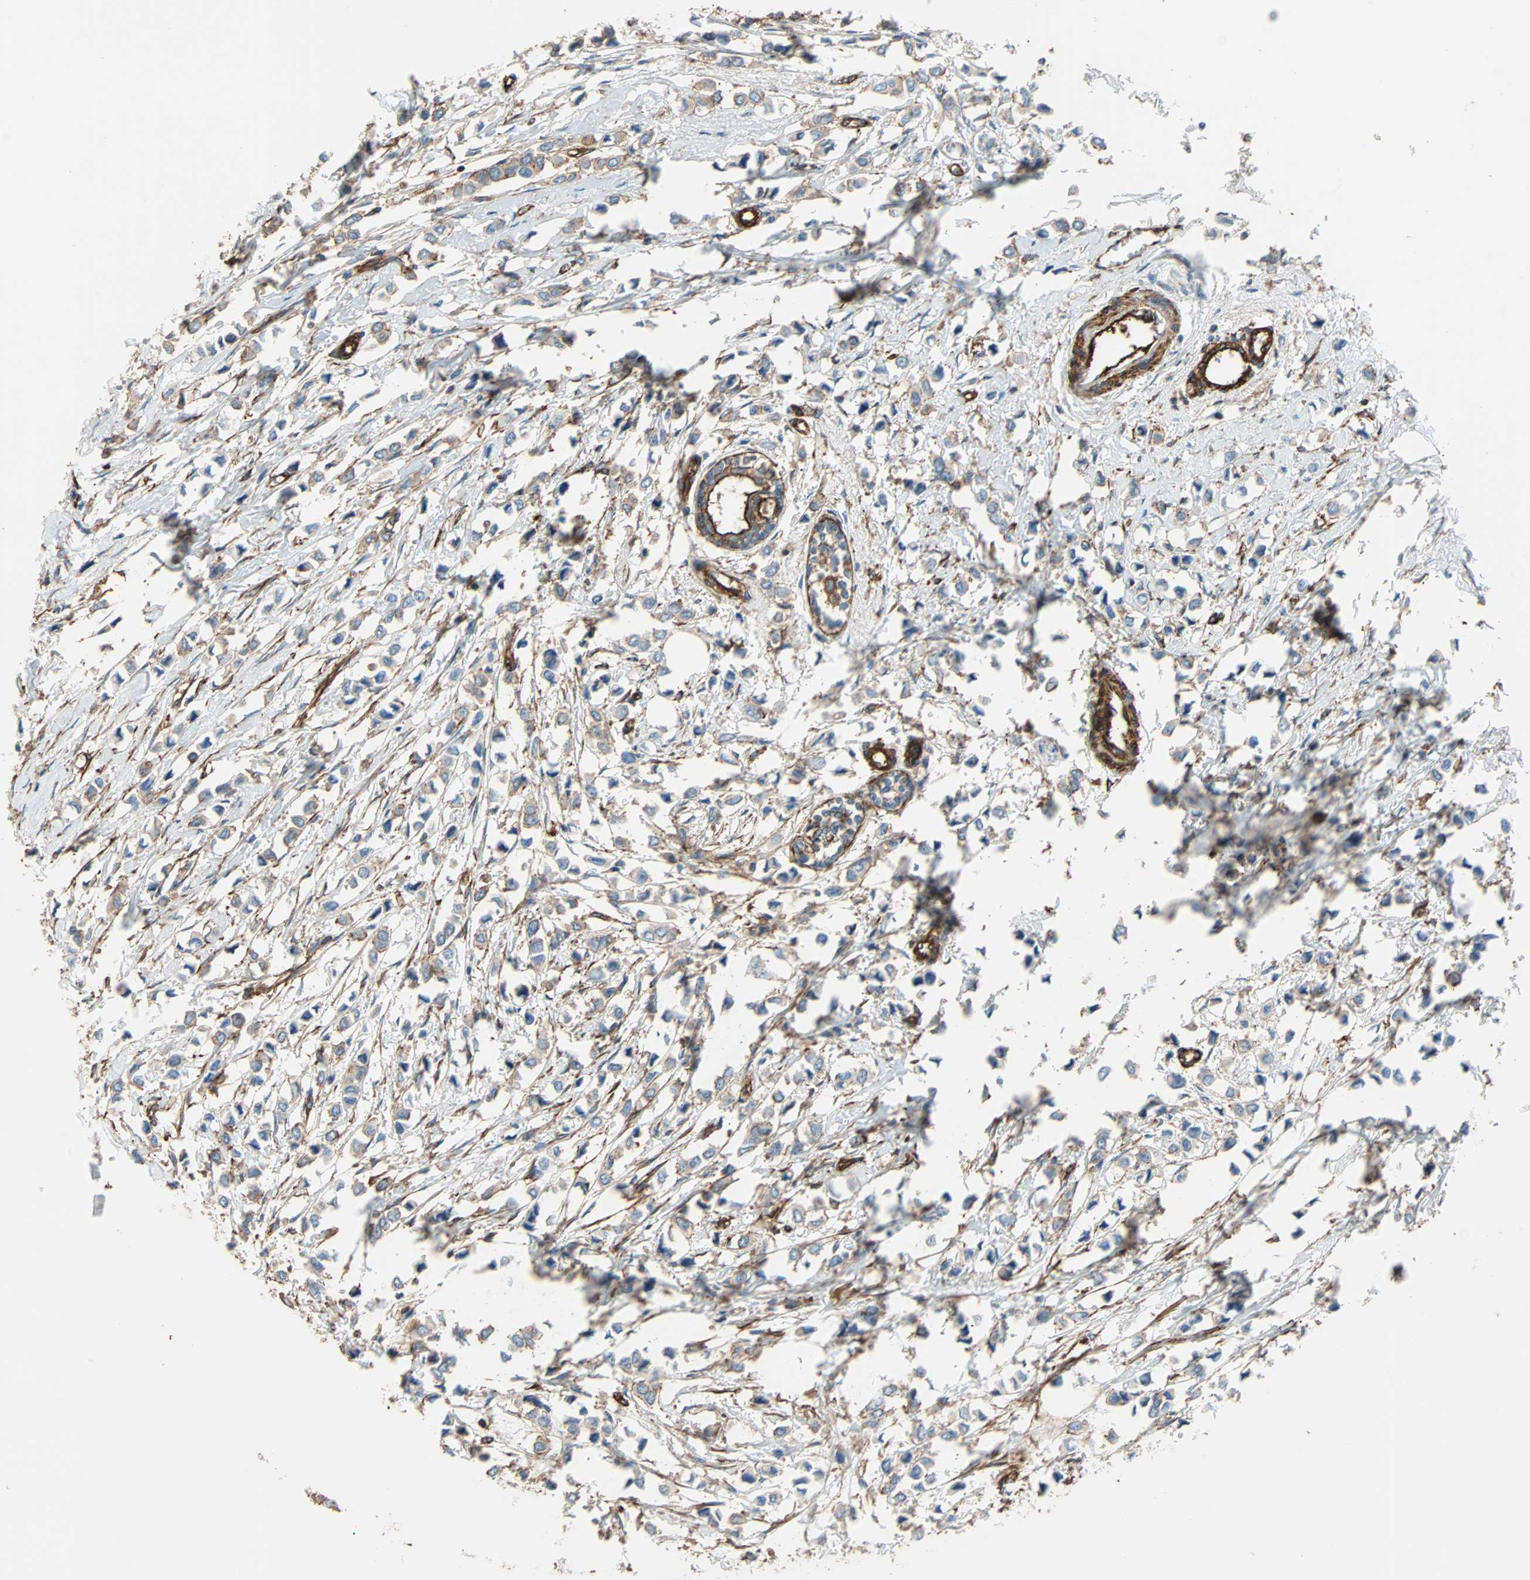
{"staining": {"intensity": "weak", "quantity": "<25%", "location": "cytoplasmic/membranous"}, "tissue": "breast cancer", "cell_type": "Tumor cells", "image_type": "cancer", "snomed": [{"axis": "morphology", "description": "Lobular carcinoma"}, {"axis": "topography", "description": "Breast"}], "caption": "IHC photomicrograph of neoplastic tissue: breast cancer stained with DAB (3,3'-diaminobenzidine) exhibits no significant protein expression in tumor cells. (Immunohistochemistry, brightfield microscopy, high magnification).", "gene": "GALNT10", "patient": {"sex": "female", "age": 51}}